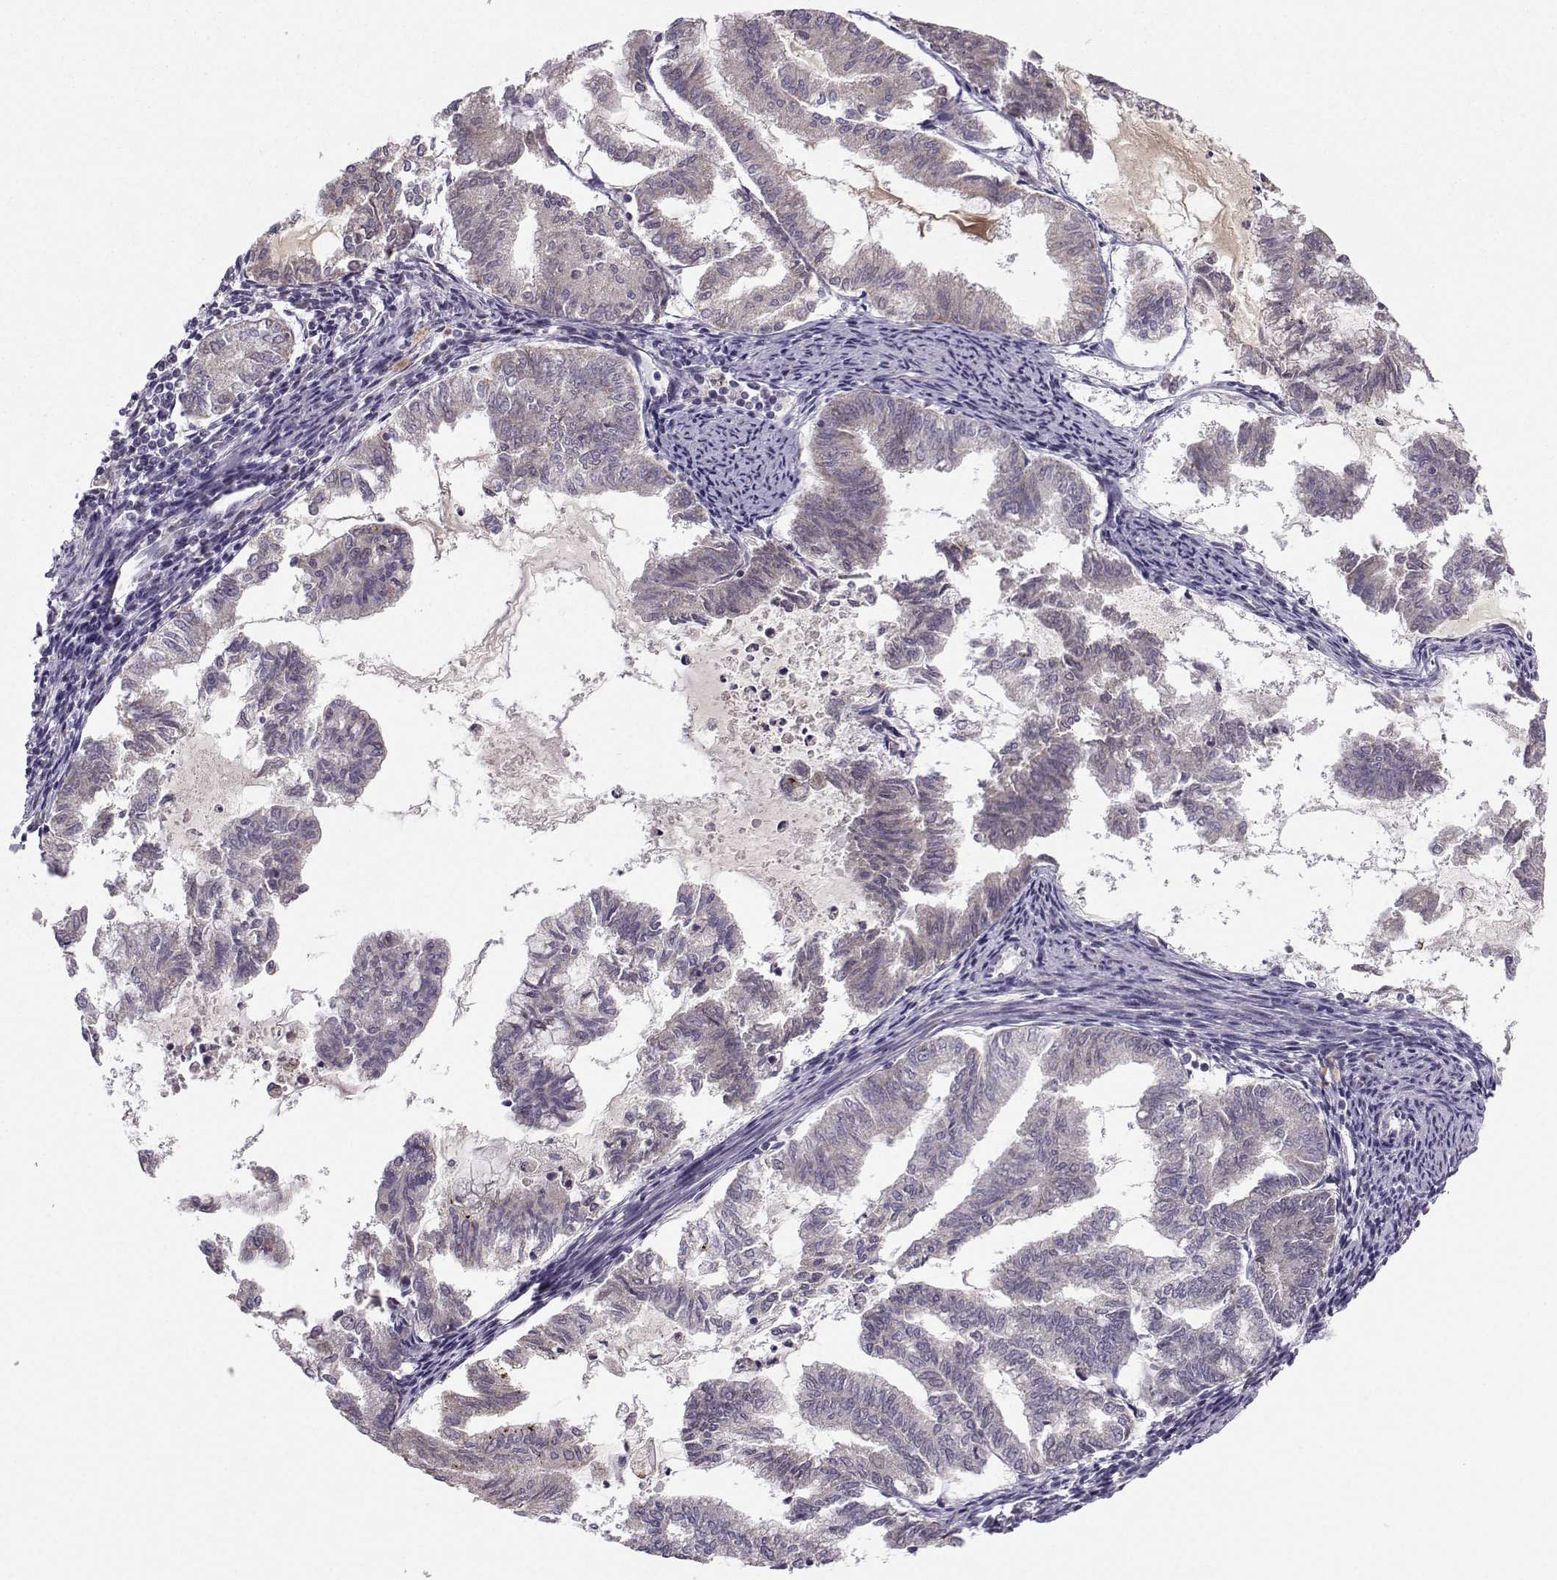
{"staining": {"intensity": "moderate", "quantity": "25%-75%", "location": "cytoplasmic/membranous"}, "tissue": "endometrial cancer", "cell_type": "Tumor cells", "image_type": "cancer", "snomed": [{"axis": "morphology", "description": "Adenocarcinoma, NOS"}, {"axis": "topography", "description": "Endometrium"}], "caption": "Tumor cells demonstrate medium levels of moderate cytoplasmic/membranous staining in about 25%-75% of cells in endometrial adenocarcinoma.", "gene": "NECAB3", "patient": {"sex": "female", "age": 79}}